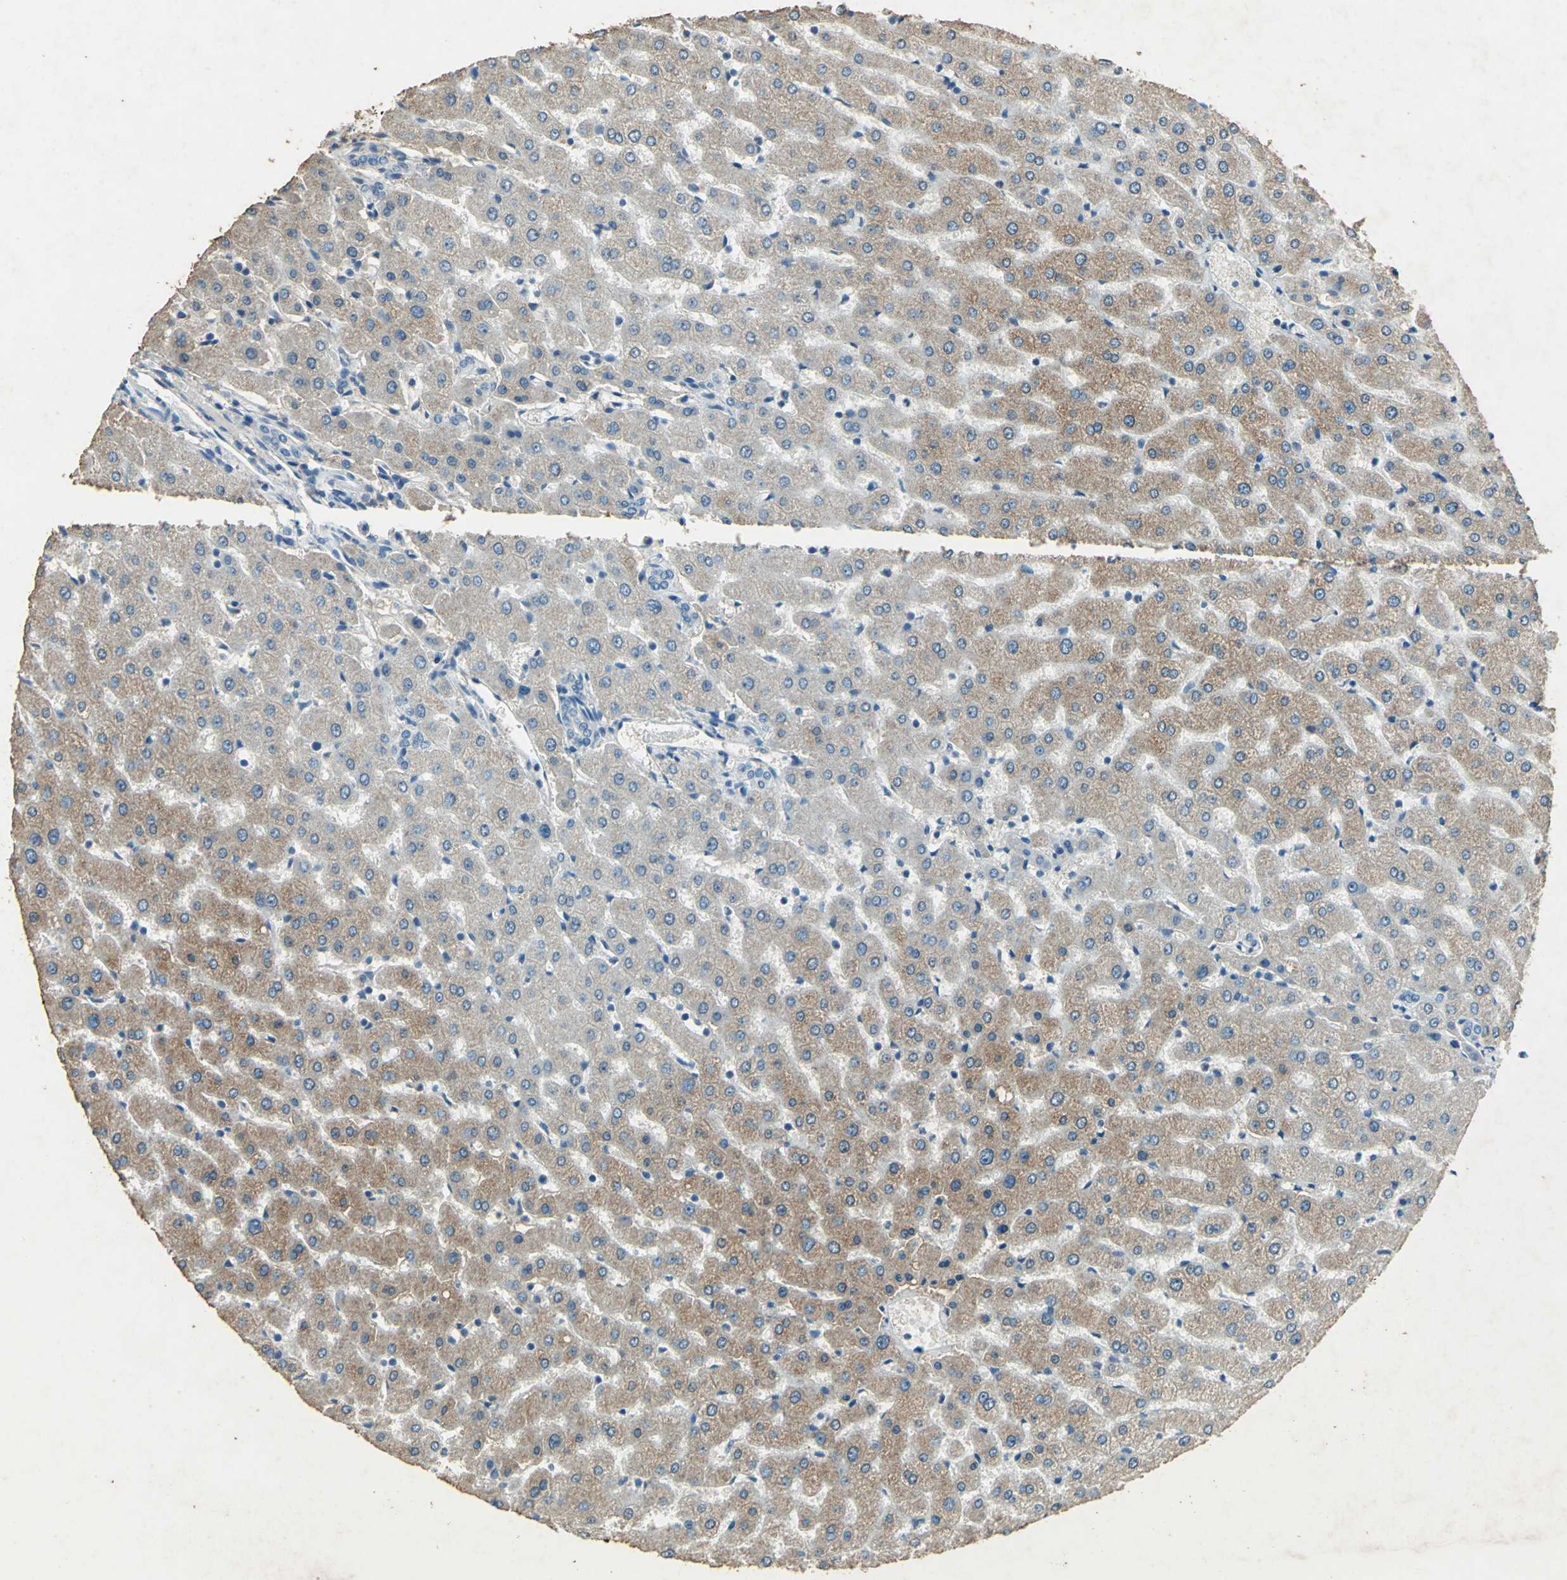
{"staining": {"intensity": "weak", "quantity": "<25%", "location": "cytoplasmic/membranous"}, "tissue": "liver", "cell_type": "Cholangiocytes", "image_type": "normal", "snomed": [{"axis": "morphology", "description": "Normal tissue, NOS"}, {"axis": "morphology", "description": "Fibrosis, NOS"}, {"axis": "topography", "description": "Liver"}], "caption": "Immunohistochemical staining of normal human liver displays no significant staining in cholangiocytes.", "gene": "CAMK2B", "patient": {"sex": "female", "age": 29}}